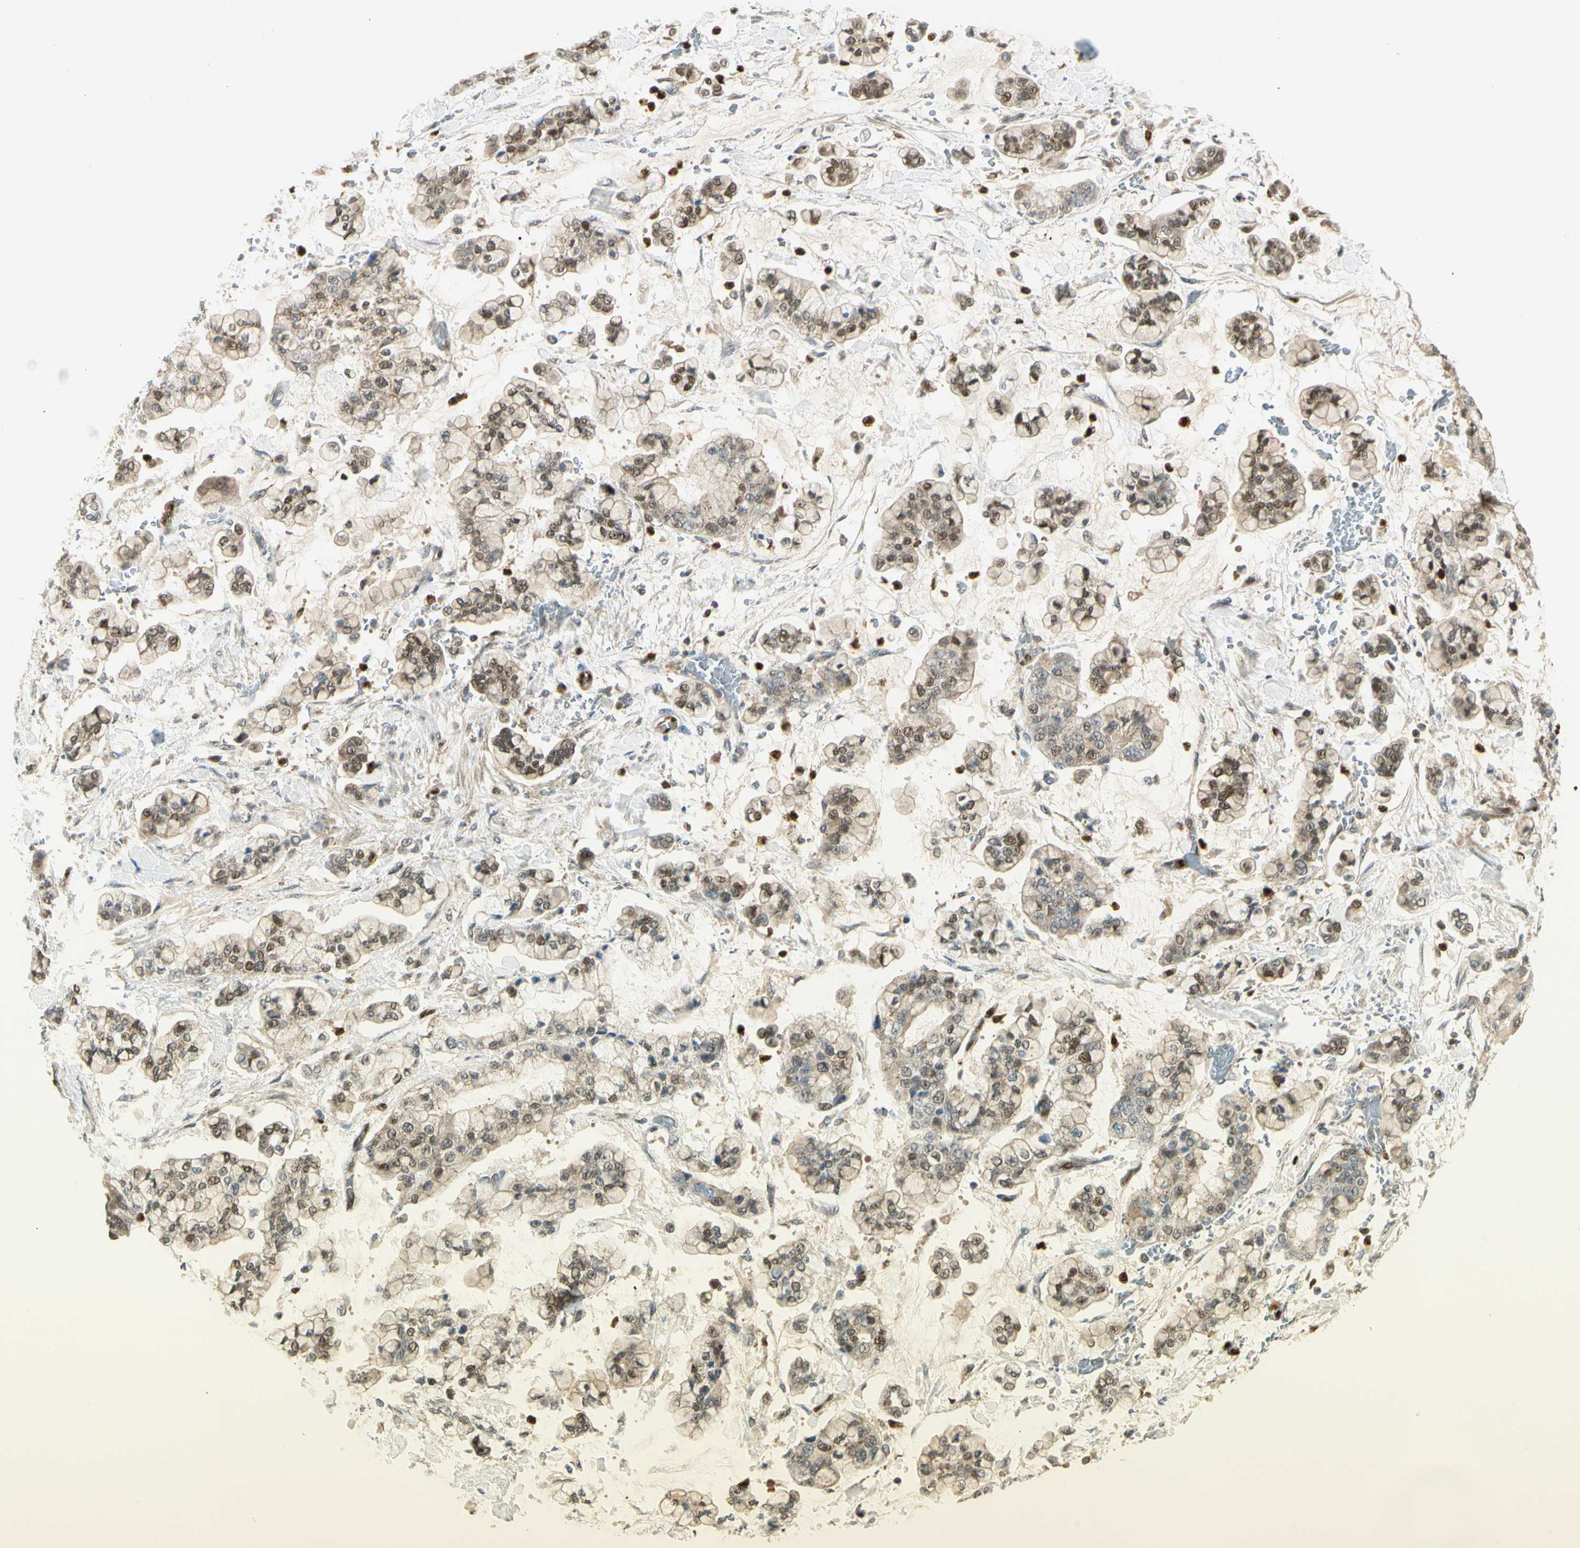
{"staining": {"intensity": "weak", "quantity": "<25%", "location": "nuclear"}, "tissue": "stomach cancer", "cell_type": "Tumor cells", "image_type": "cancer", "snomed": [{"axis": "morphology", "description": "Normal tissue, NOS"}, {"axis": "morphology", "description": "Adenocarcinoma, NOS"}, {"axis": "topography", "description": "Stomach, upper"}, {"axis": "topography", "description": "Stomach"}], "caption": "Immunohistochemistry (IHC) photomicrograph of human stomach cancer stained for a protein (brown), which reveals no positivity in tumor cells. (Stains: DAB (3,3'-diaminobenzidine) immunohistochemistry with hematoxylin counter stain, Microscopy: brightfield microscopy at high magnification).", "gene": "LTA4H", "patient": {"sex": "male", "age": 76}}